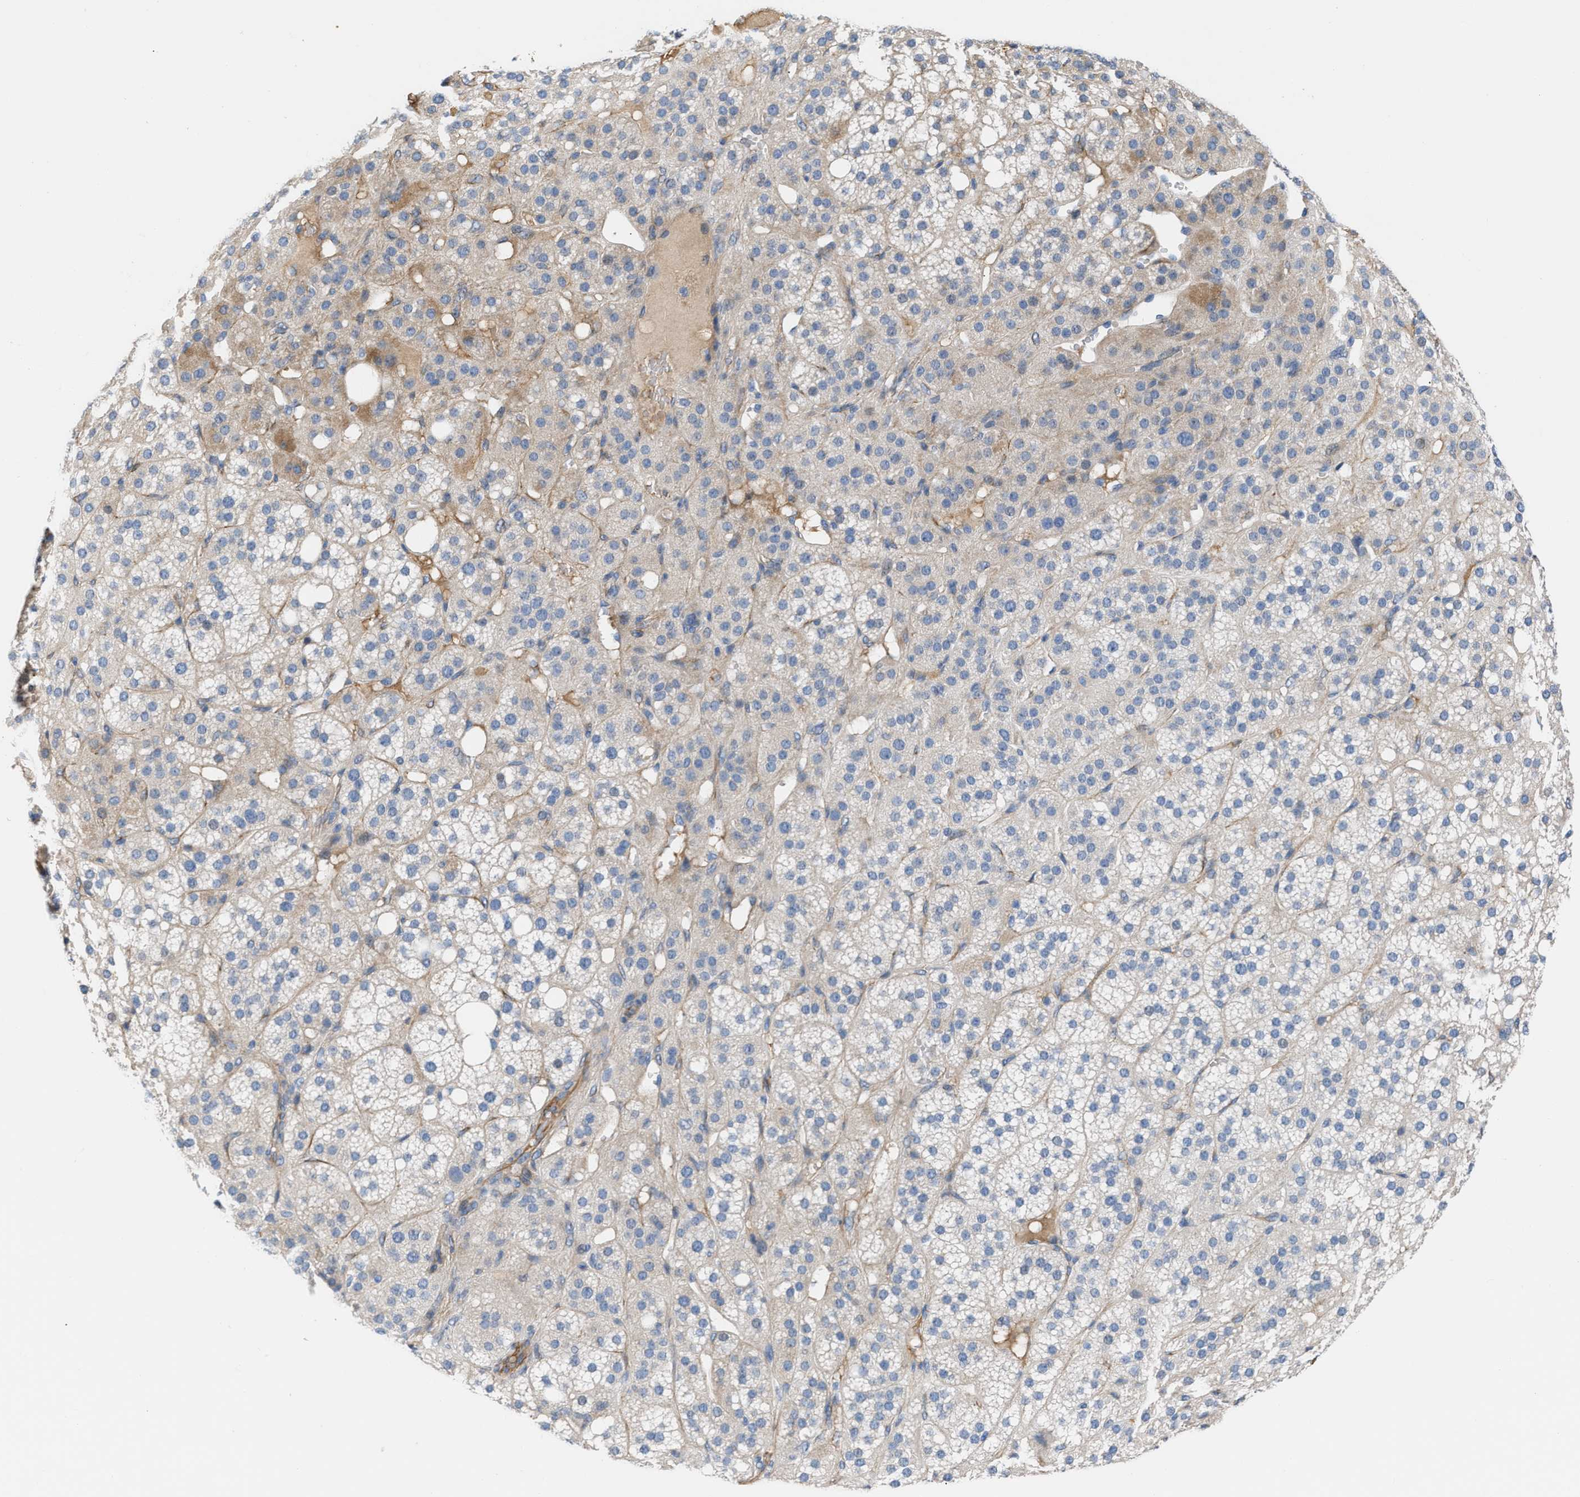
{"staining": {"intensity": "weak", "quantity": "<25%", "location": "cytoplasmic/membranous"}, "tissue": "adrenal gland", "cell_type": "Glandular cells", "image_type": "normal", "snomed": [{"axis": "morphology", "description": "Normal tissue, NOS"}, {"axis": "topography", "description": "Adrenal gland"}], "caption": "An image of adrenal gland stained for a protein reveals no brown staining in glandular cells.", "gene": "TFPI", "patient": {"sex": "female", "age": 59}}